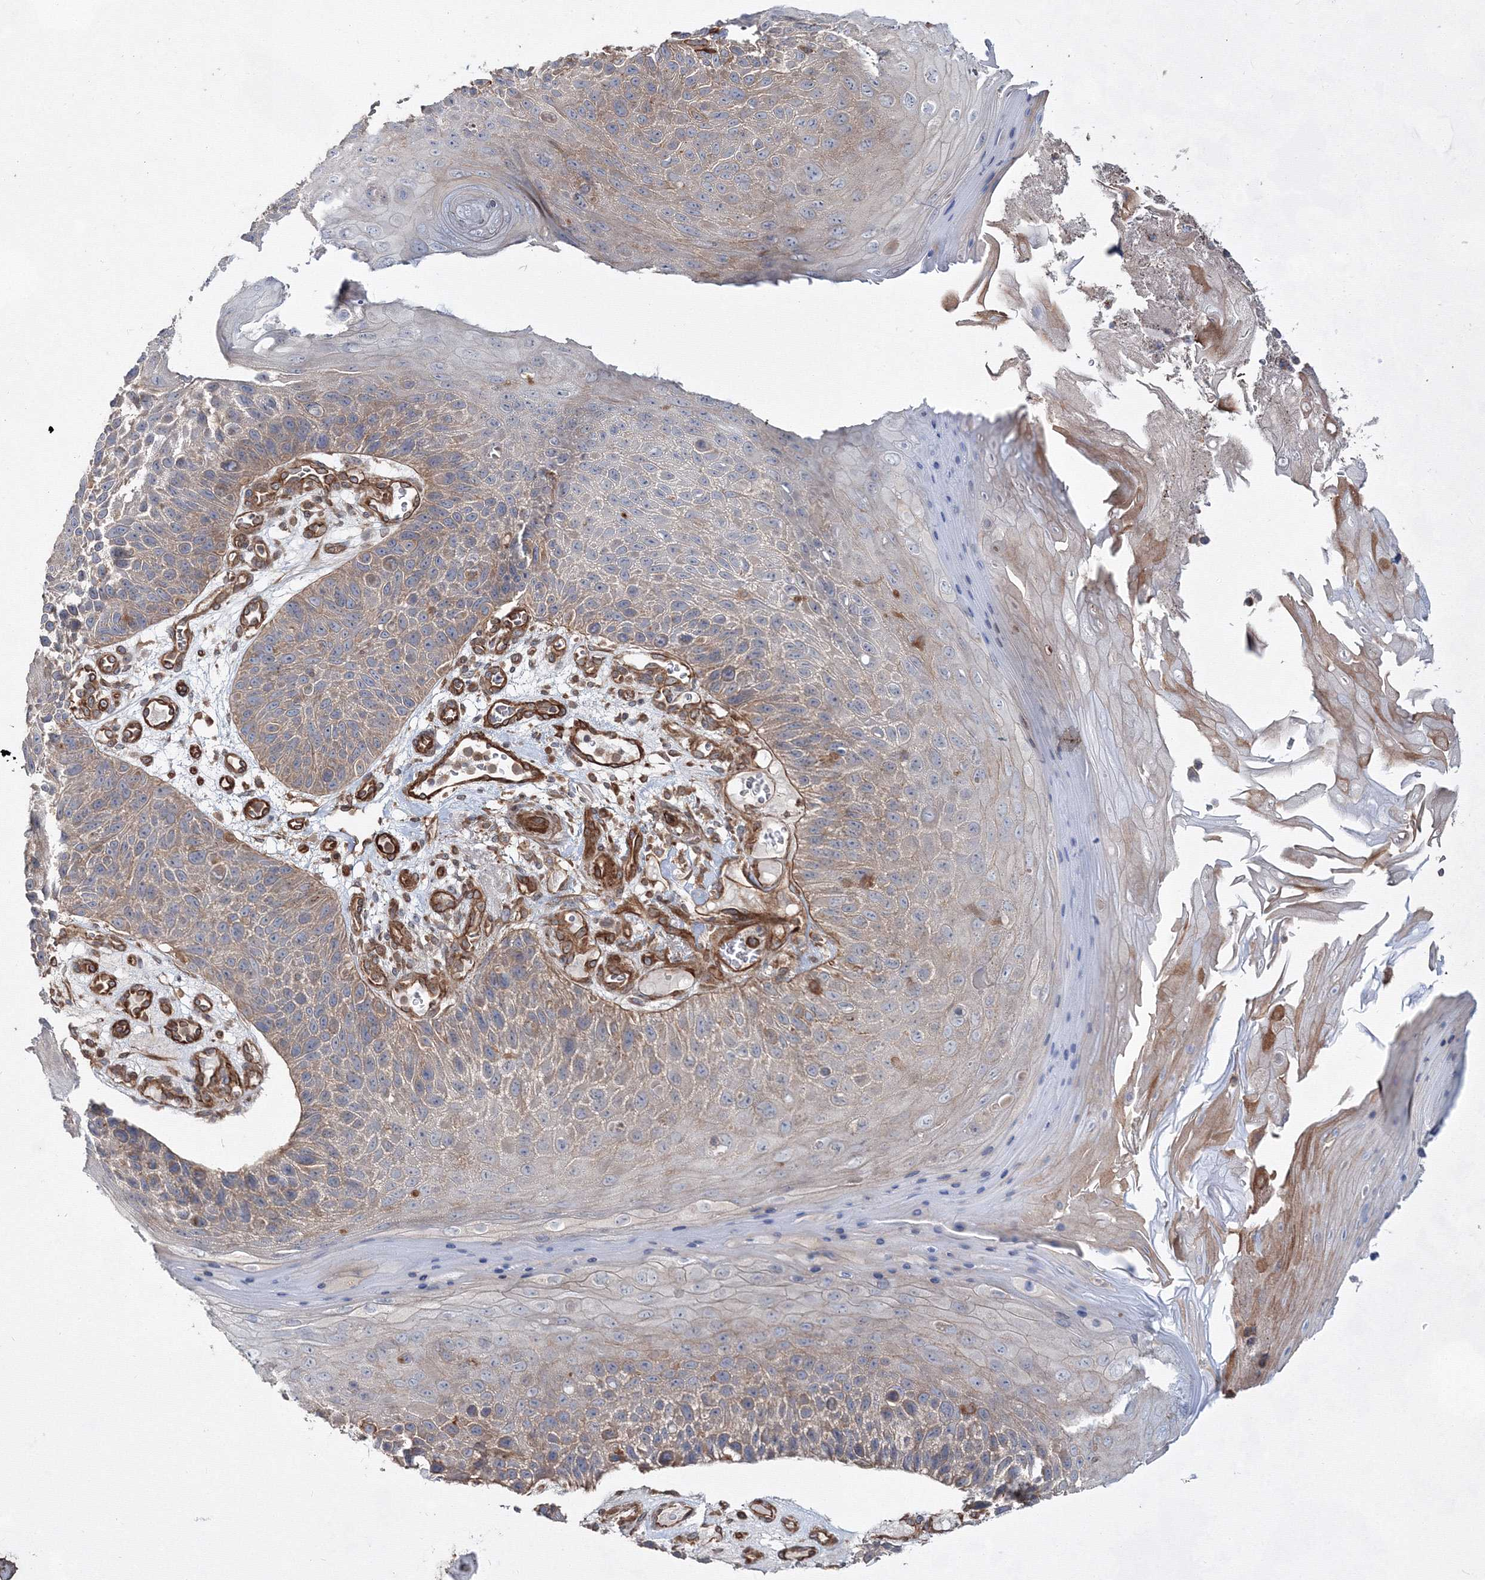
{"staining": {"intensity": "weak", "quantity": "<25%", "location": "cytoplasmic/membranous"}, "tissue": "skin cancer", "cell_type": "Tumor cells", "image_type": "cancer", "snomed": [{"axis": "morphology", "description": "Squamous cell carcinoma, NOS"}, {"axis": "topography", "description": "Skin"}], "caption": "This is an immunohistochemistry (IHC) micrograph of skin cancer (squamous cell carcinoma). There is no staining in tumor cells.", "gene": "EXOC6", "patient": {"sex": "female", "age": 88}}